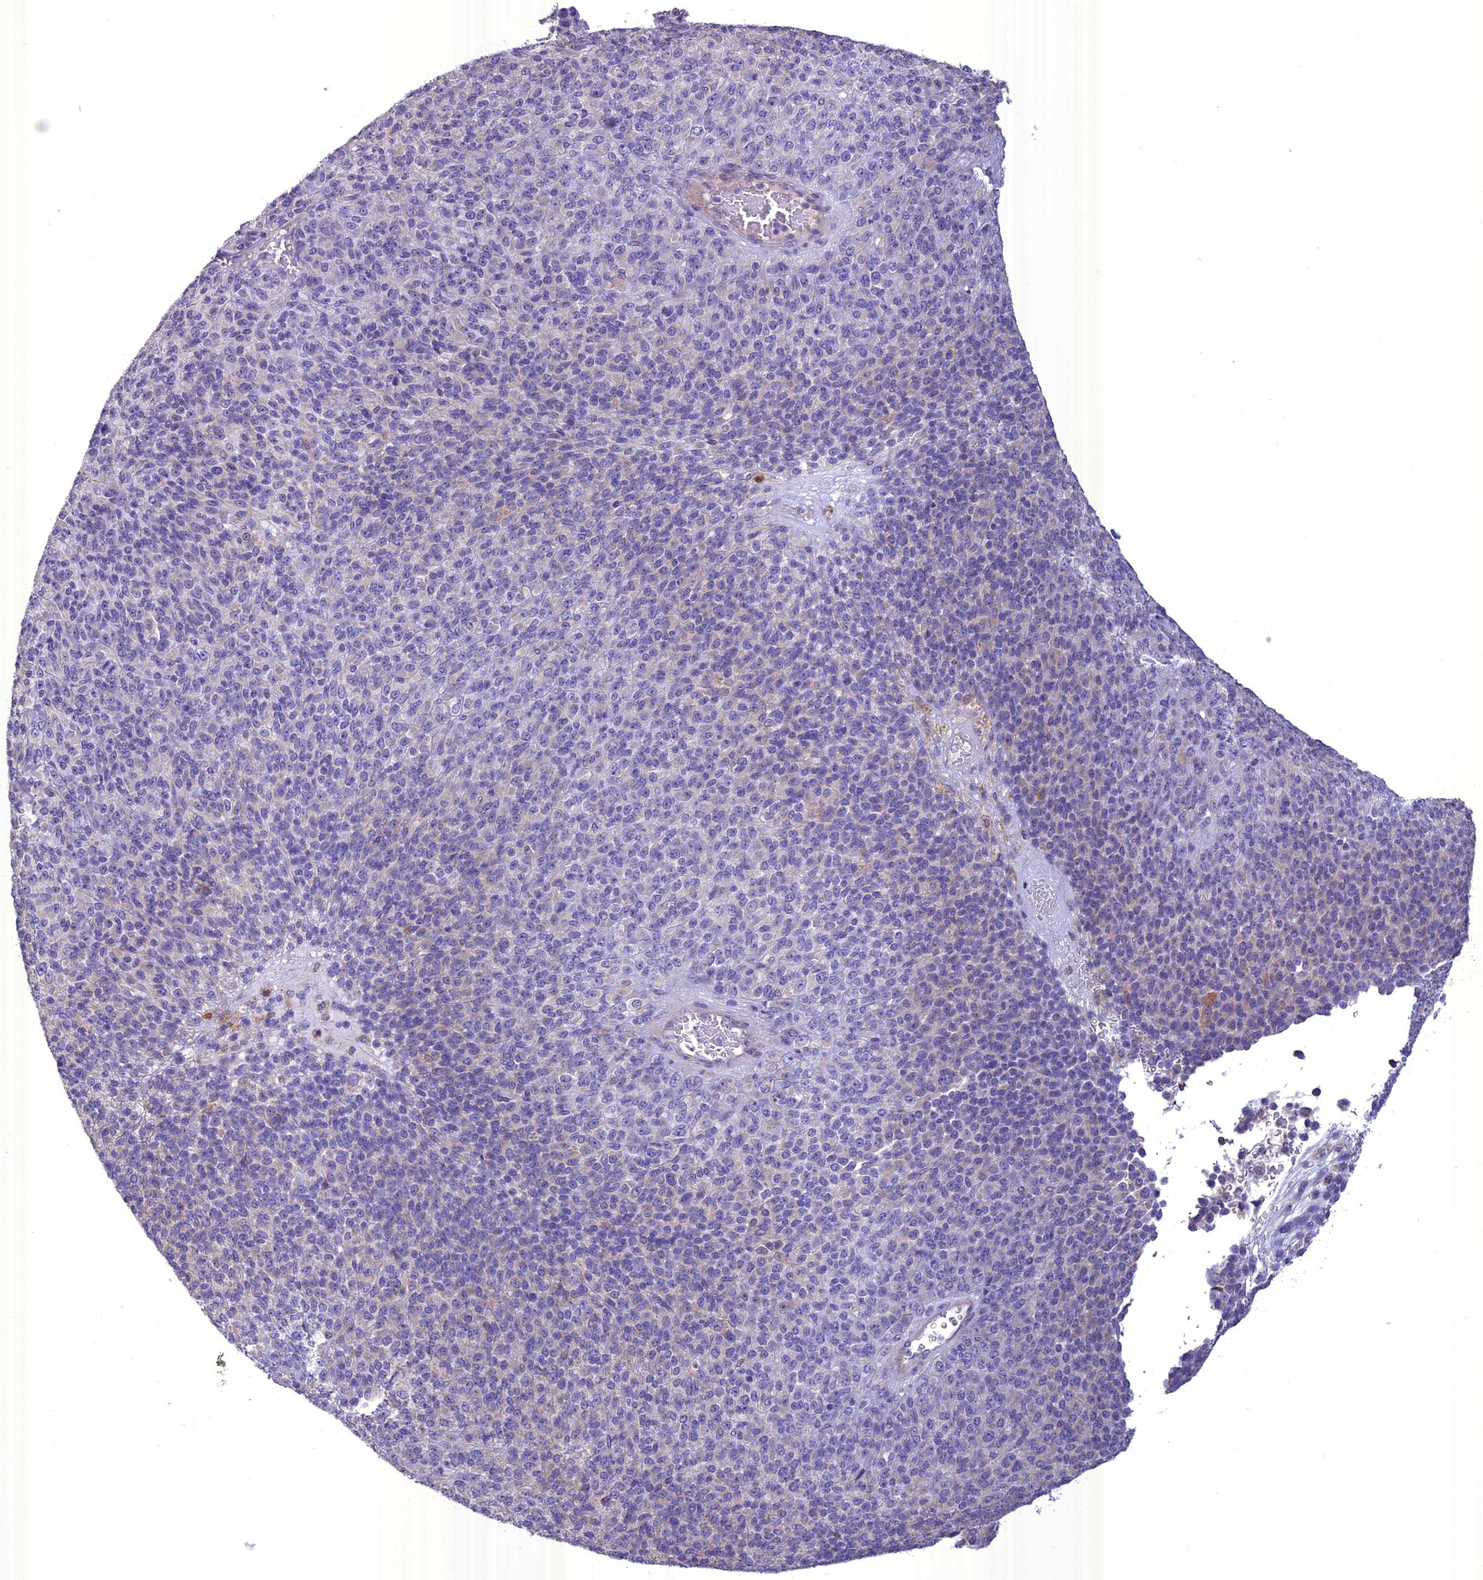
{"staining": {"intensity": "negative", "quantity": "none", "location": "none"}, "tissue": "melanoma", "cell_type": "Tumor cells", "image_type": "cancer", "snomed": [{"axis": "morphology", "description": "Malignant melanoma, Metastatic site"}, {"axis": "topography", "description": "Brain"}], "caption": "Protein analysis of melanoma displays no significant positivity in tumor cells.", "gene": "SPHKAP", "patient": {"sex": "female", "age": 56}}